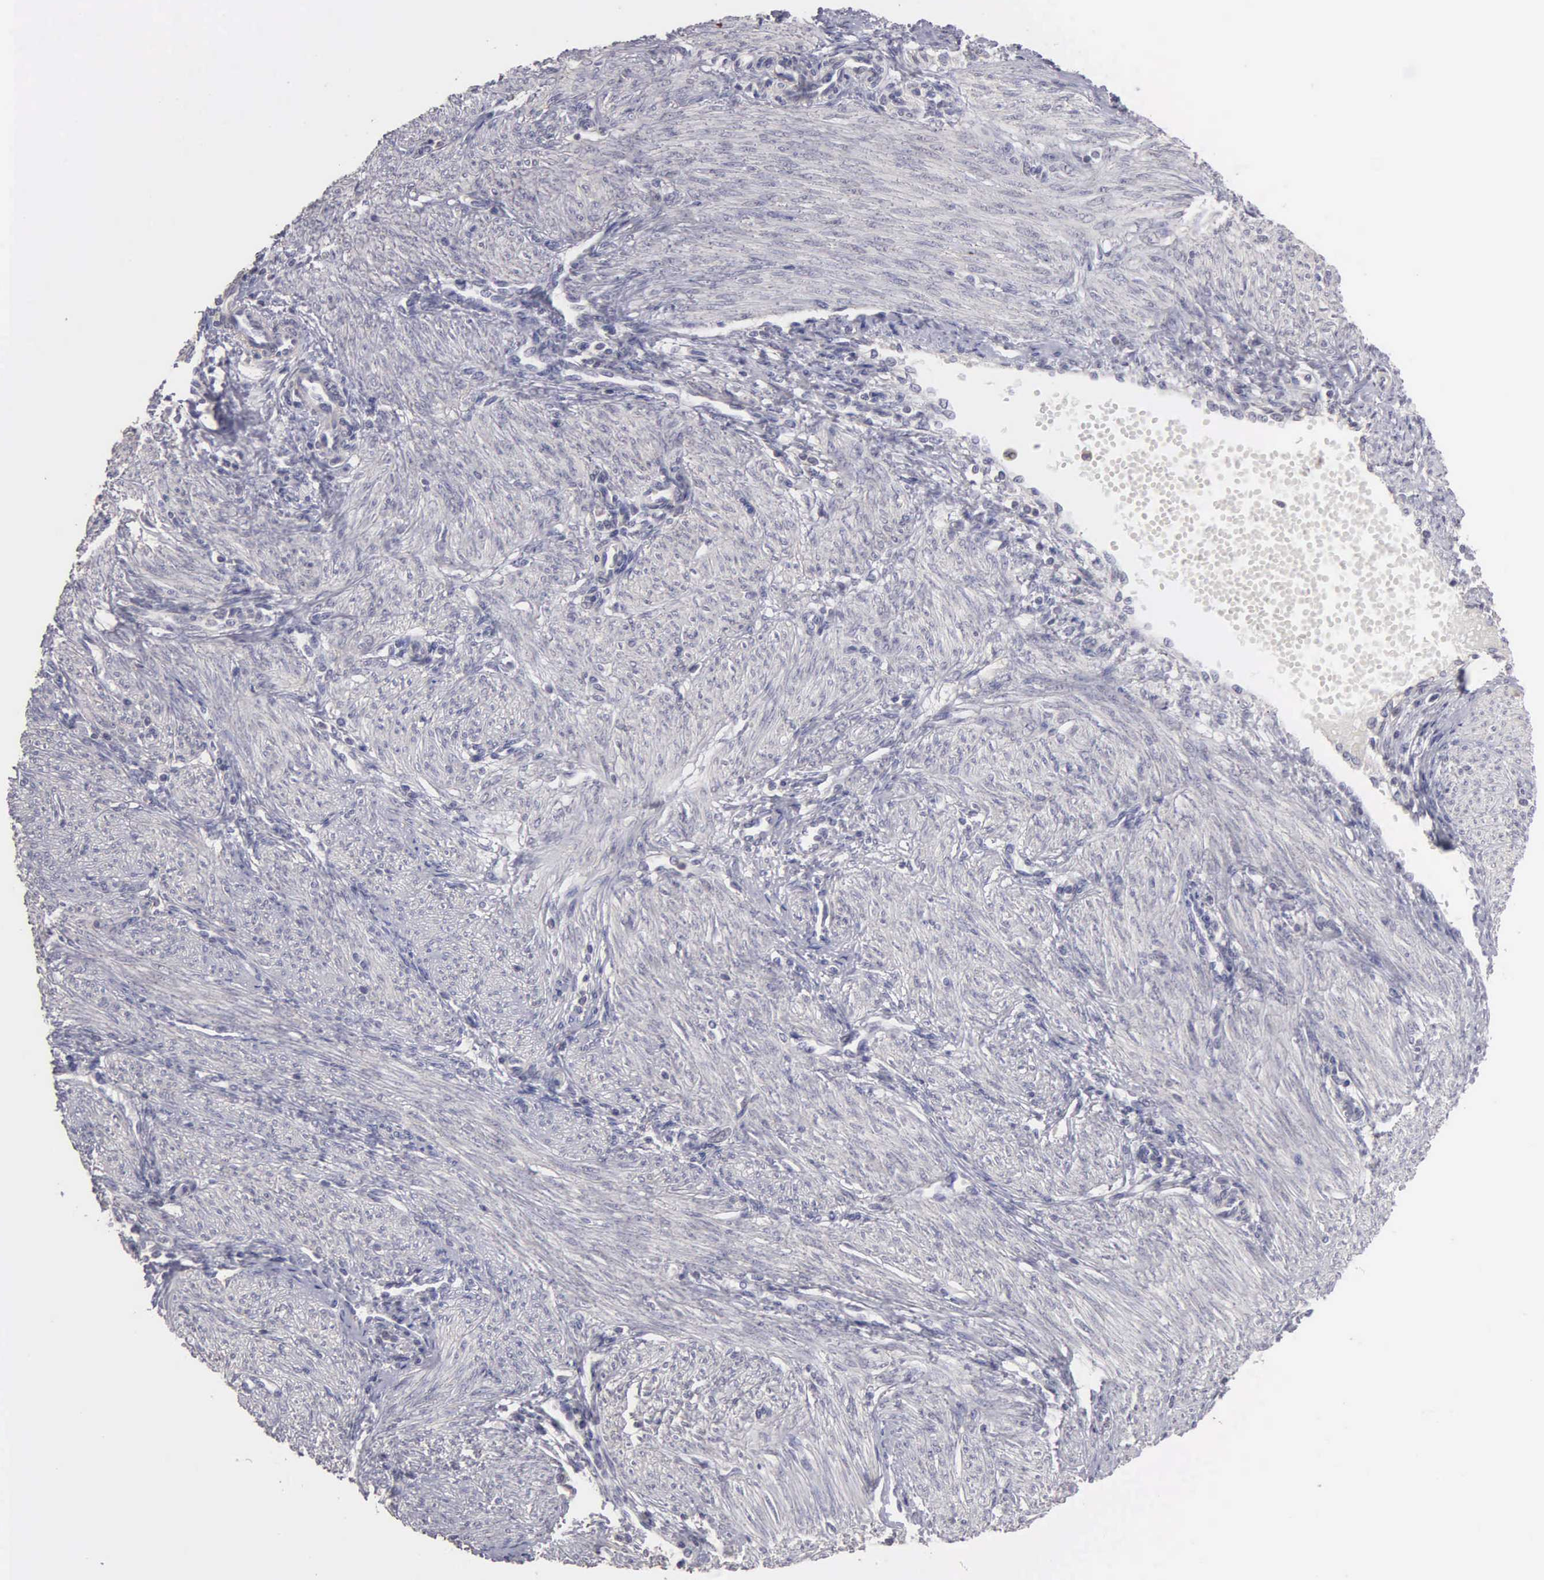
{"staining": {"intensity": "negative", "quantity": "none", "location": "none"}, "tissue": "endometrial cancer", "cell_type": "Tumor cells", "image_type": "cancer", "snomed": [{"axis": "morphology", "description": "Adenocarcinoma, NOS"}, {"axis": "topography", "description": "Endometrium"}], "caption": "An immunohistochemistry photomicrograph of endometrial cancer (adenocarcinoma) is shown. There is no staining in tumor cells of endometrial cancer (adenocarcinoma). (Brightfield microscopy of DAB immunohistochemistry at high magnification).", "gene": "BRD1", "patient": {"sex": "female", "age": 51}}